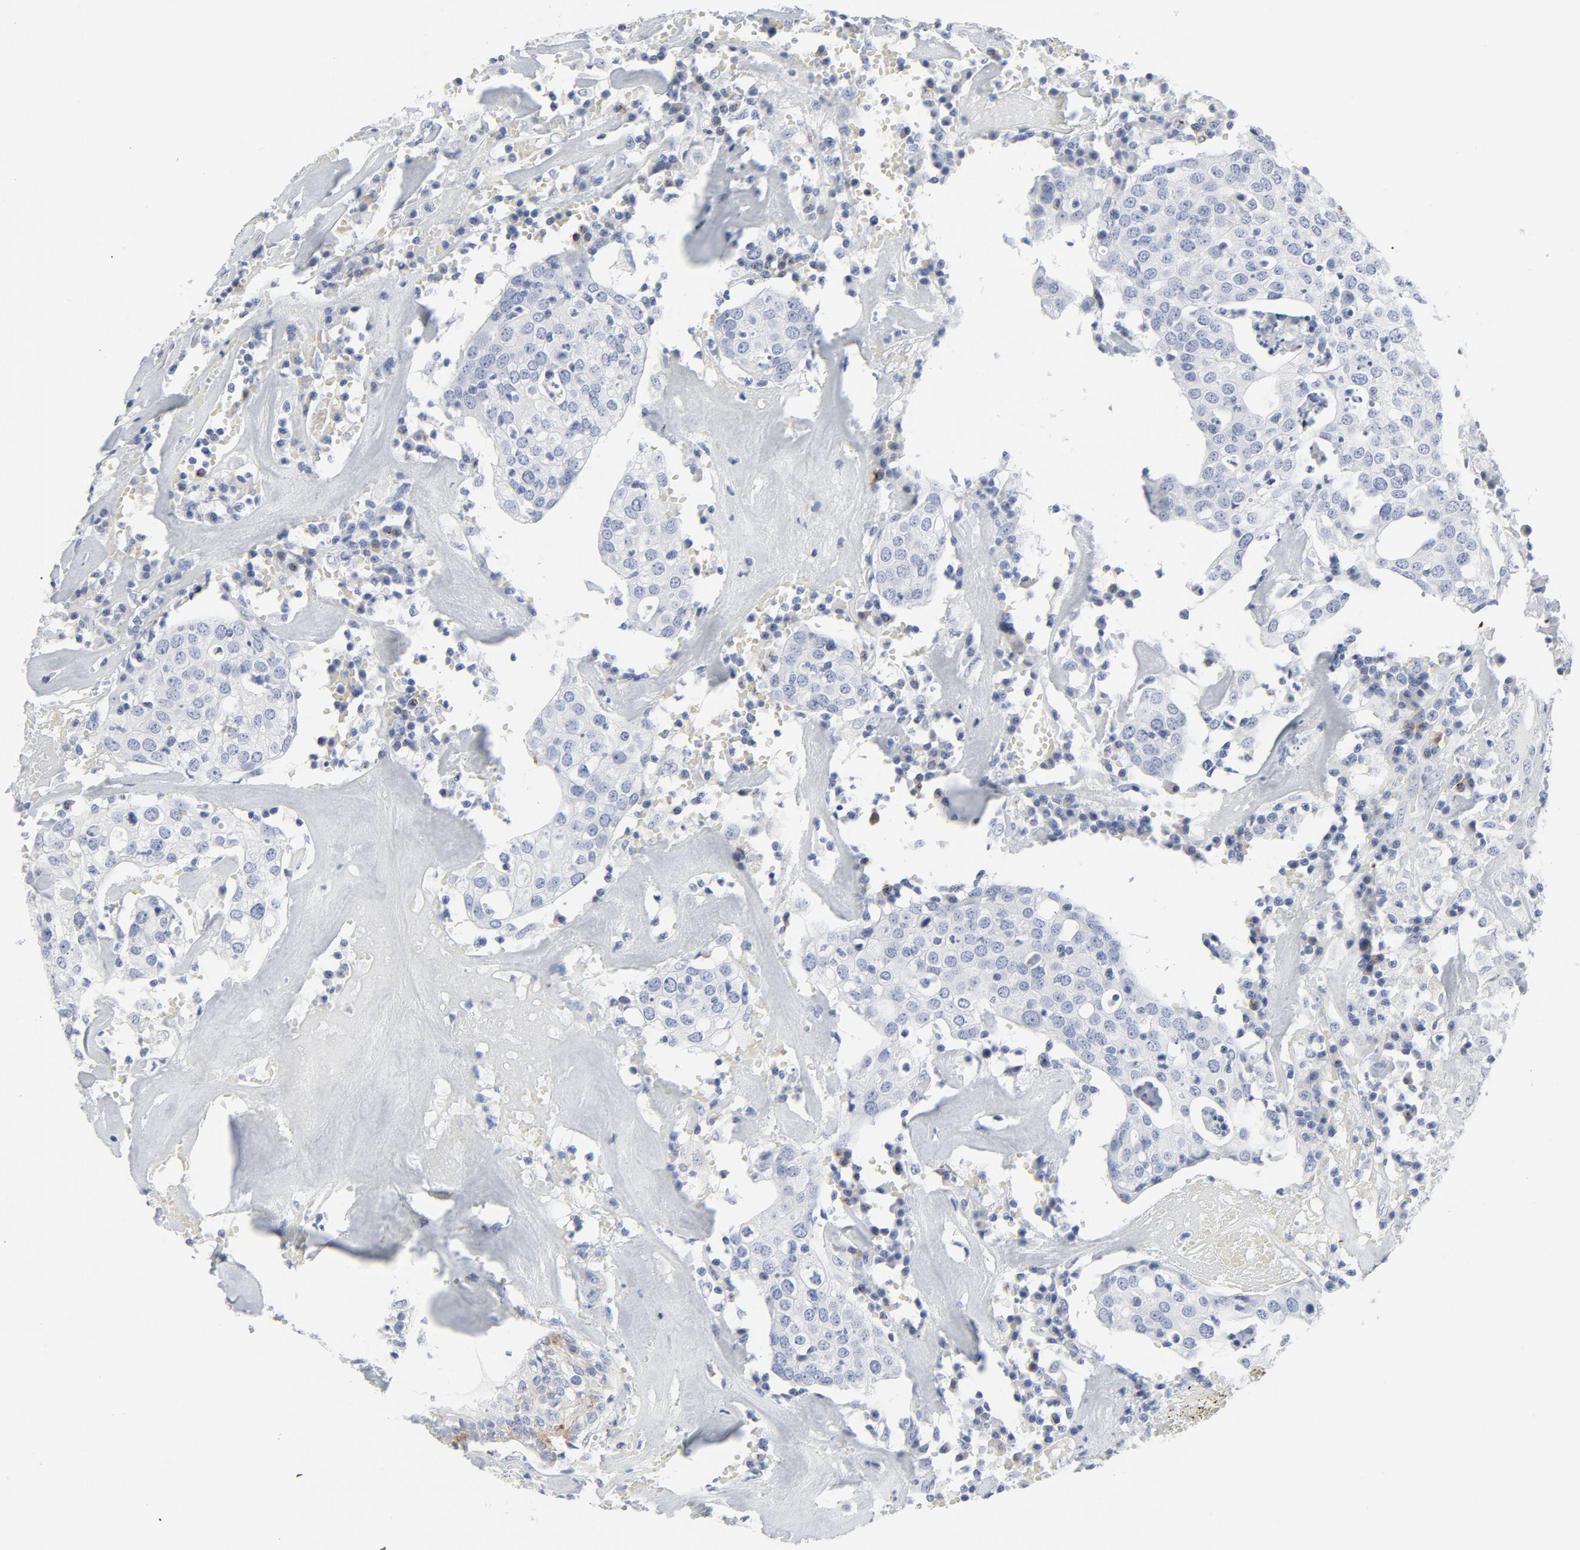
{"staining": {"intensity": "negative", "quantity": "none", "location": "none"}, "tissue": "head and neck cancer", "cell_type": "Tumor cells", "image_type": "cancer", "snomed": [{"axis": "morphology", "description": "Adenocarcinoma, NOS"}, {"axis": "topography", "description": "Salivary gland"}, {"axis": "topography", "description": "Head-Neck"}], "caption": "A high-resolution micrograph shows IHC staining of head and neck cancer, which reveals no significant staining in tumor cells.", "gene": "TUBB1", "patient": {"sex": "female", "age": 65}}